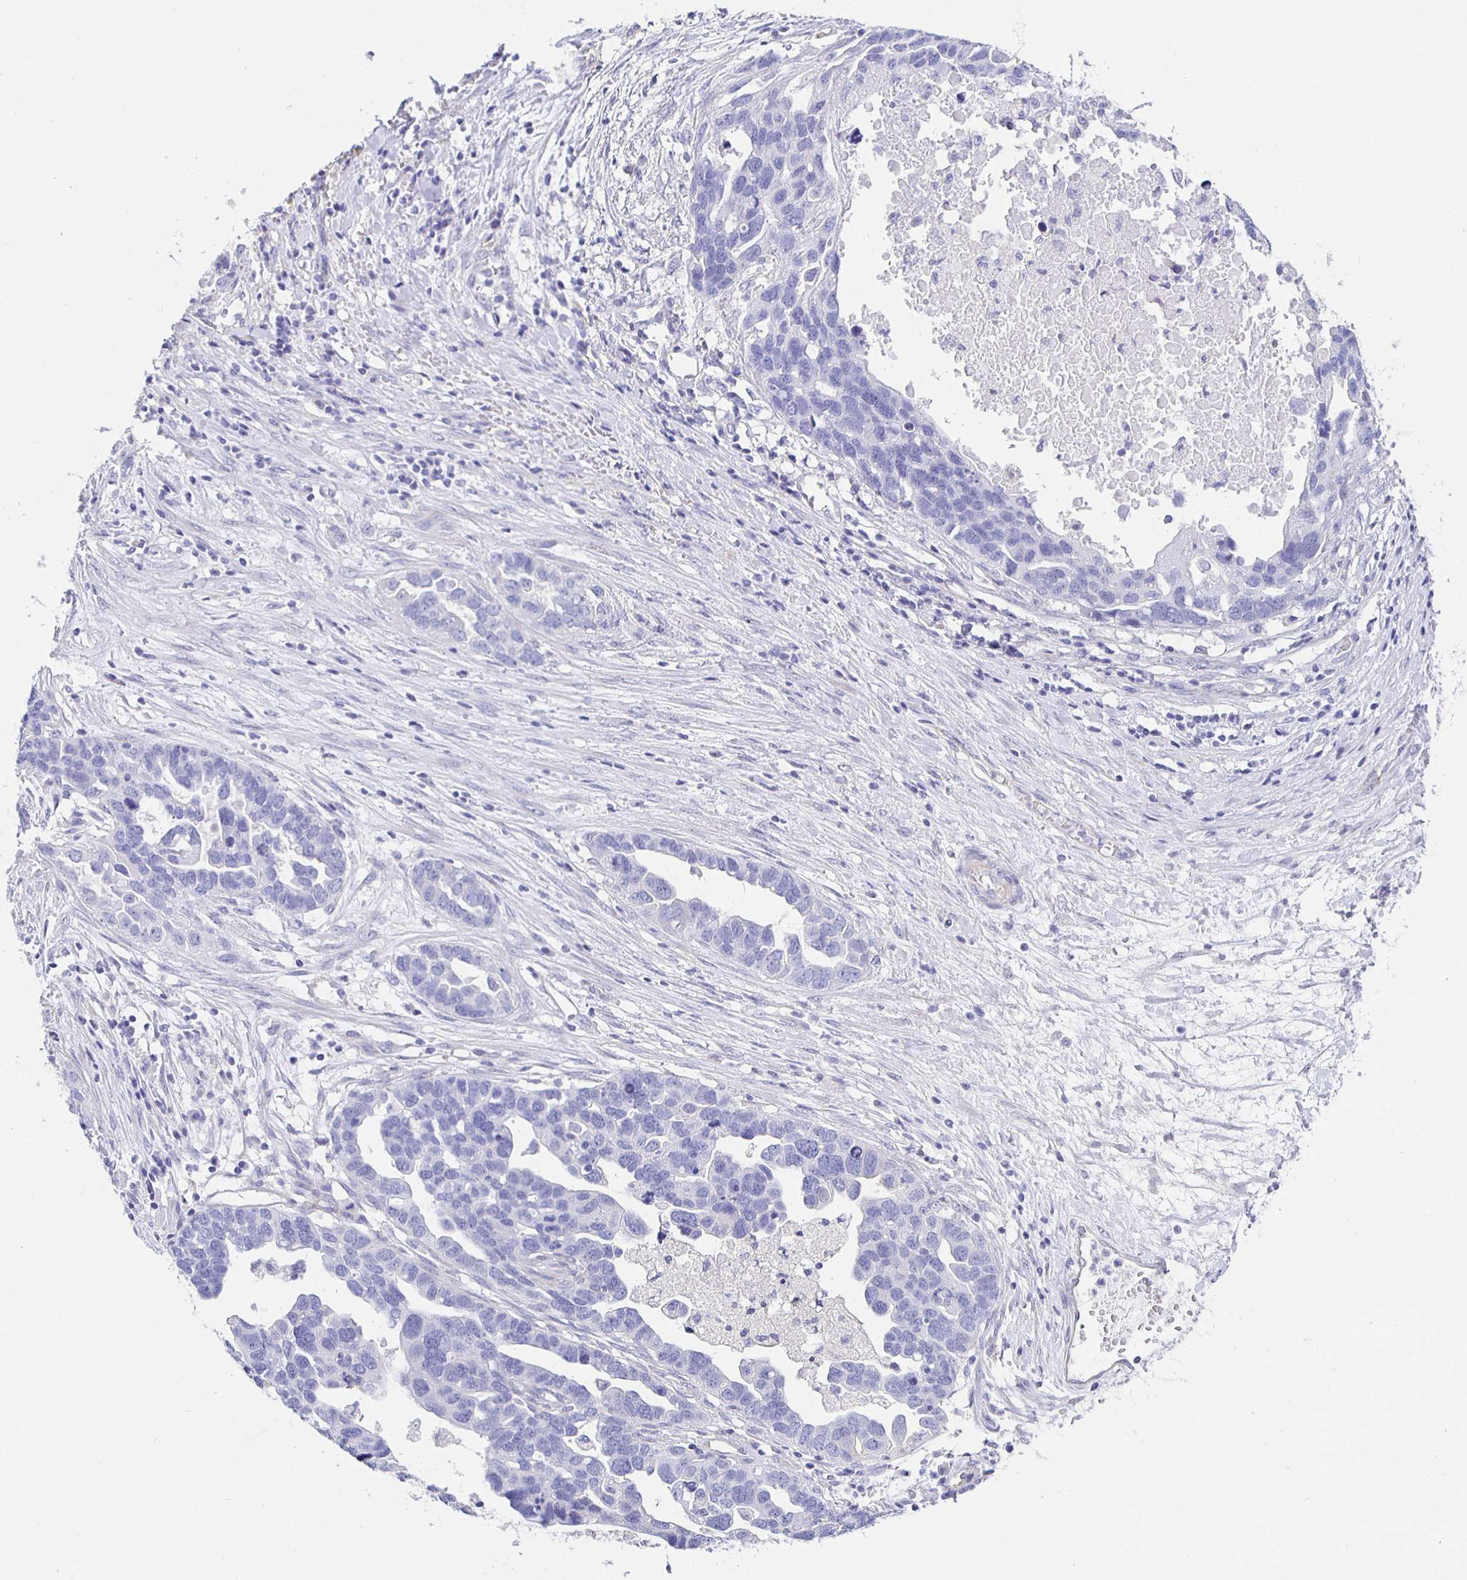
{"staining": {"intensity": "negative", "quantity": "none", "location": "none"}, "tissue": "ovarian cancer", "cell_type": "Tumor cells", "image_type": "cancer", "snomed": [{"axis": "morphology", "description": "Cystadenocarcinoma, serous, NOS"}, {"axis": "topography", "description": "Ovary"}], "caption": "Immunohistochemical staining of human ovarian cancer shows no significant staining in tumor cells.", "gene": "HSPA4L", "patient": {"sex": "female", "age": 54}}